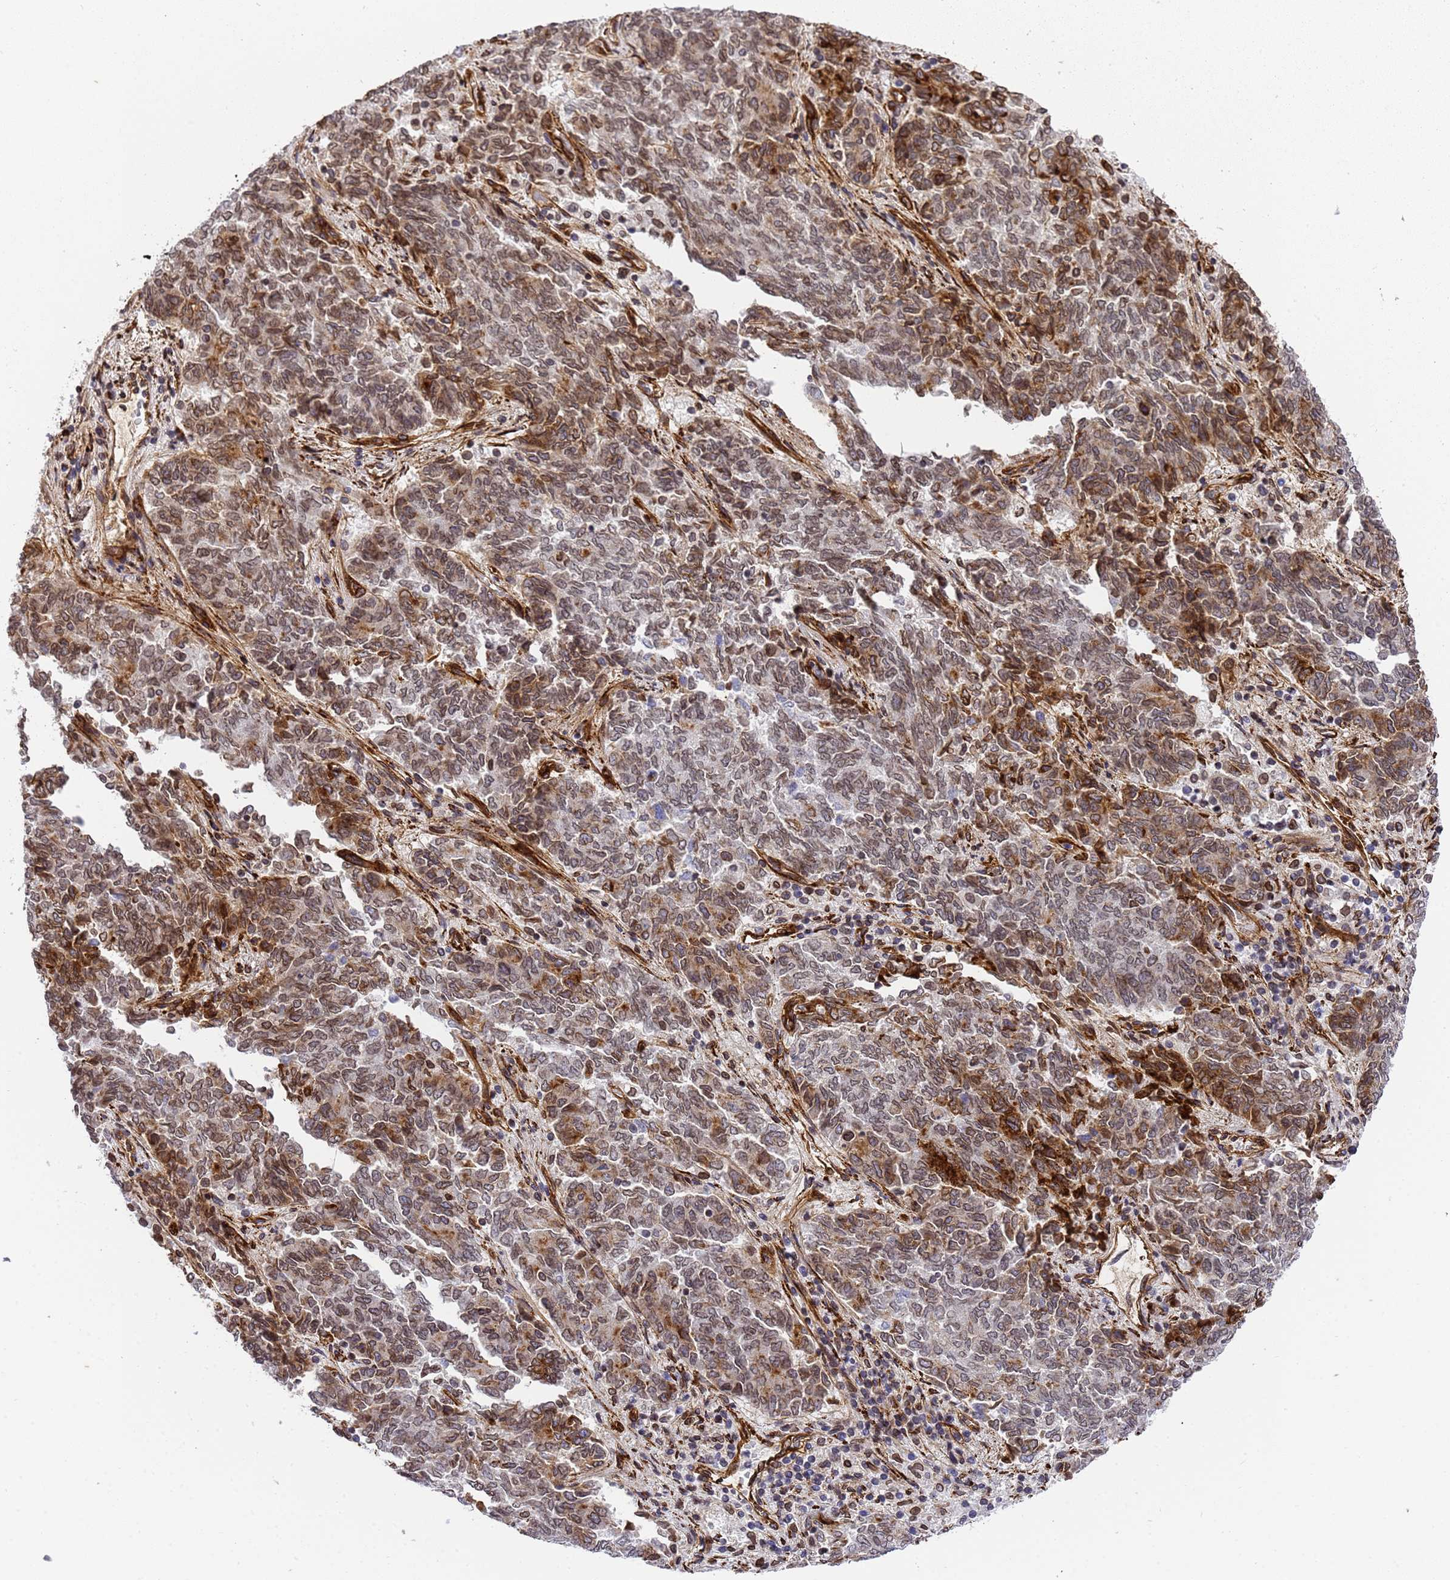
{"staining": {"intensity": "moderate", "quantity": "25%-75%", "location": "cytoplasmic/membranous,nuclear"}, "tissue": "endometrial cancer", "cell_type": "Tumor cells", "image_type": "cancer", "snomed": [{"axis": "morphology", "description": "Adenocarcinoma, NOS"}, {"axis": "topography", "description": "Endometrium"}], "caption": "IHC histopathology image of neoplastic tissue: human endometrial cancer (adenocarcinoma) stained using IHC shows medium levels of moderate protein expression localized specifically in the cytoplasmic/membranous and nuclear of tumor cells, appearing as a cytoplasmic/membranous and nuclear brown color.", "gene": "IGFBP7", "patient": {"sex": "female", "age": 80}}